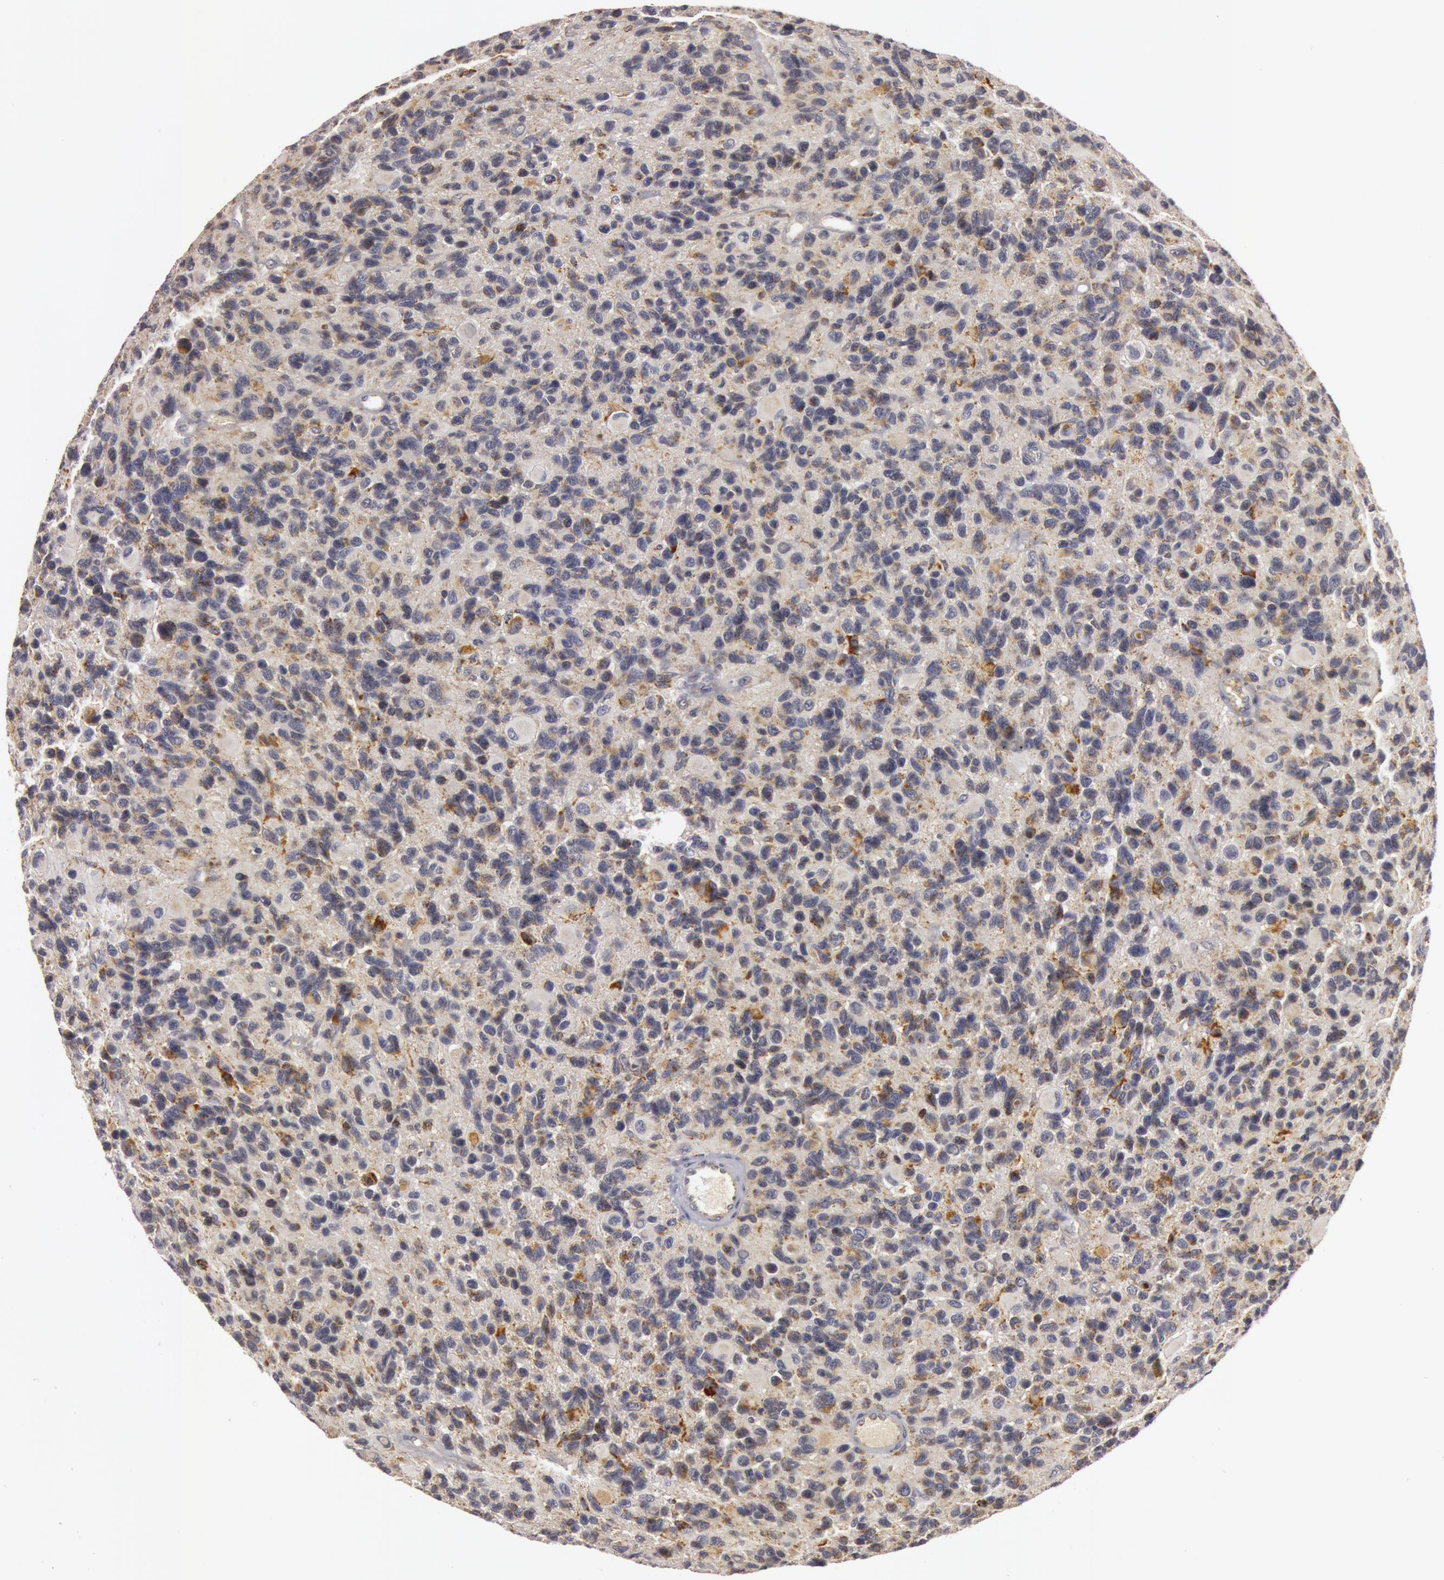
{"staining": {"intensity": "moderate", "quantity": ">75%", "location": "cytoplasmic/membranous"}, "tissue": "glioma", "cell_type": "Tumor cells", "image_type": "cancer", "snomed": [{"axis": "morphology", "description": "Glioma, malignant, High grade"}, {"axis": "topography", "description": "Brain"}], "caption": "Protein staining by immunohistochemistry (IHC) shows moderate cytoplasmic/membranous positivity in about >75% of tumor cells in glioma.", "gene": "C7", "patient": {"sex": "male", "age": 77}}